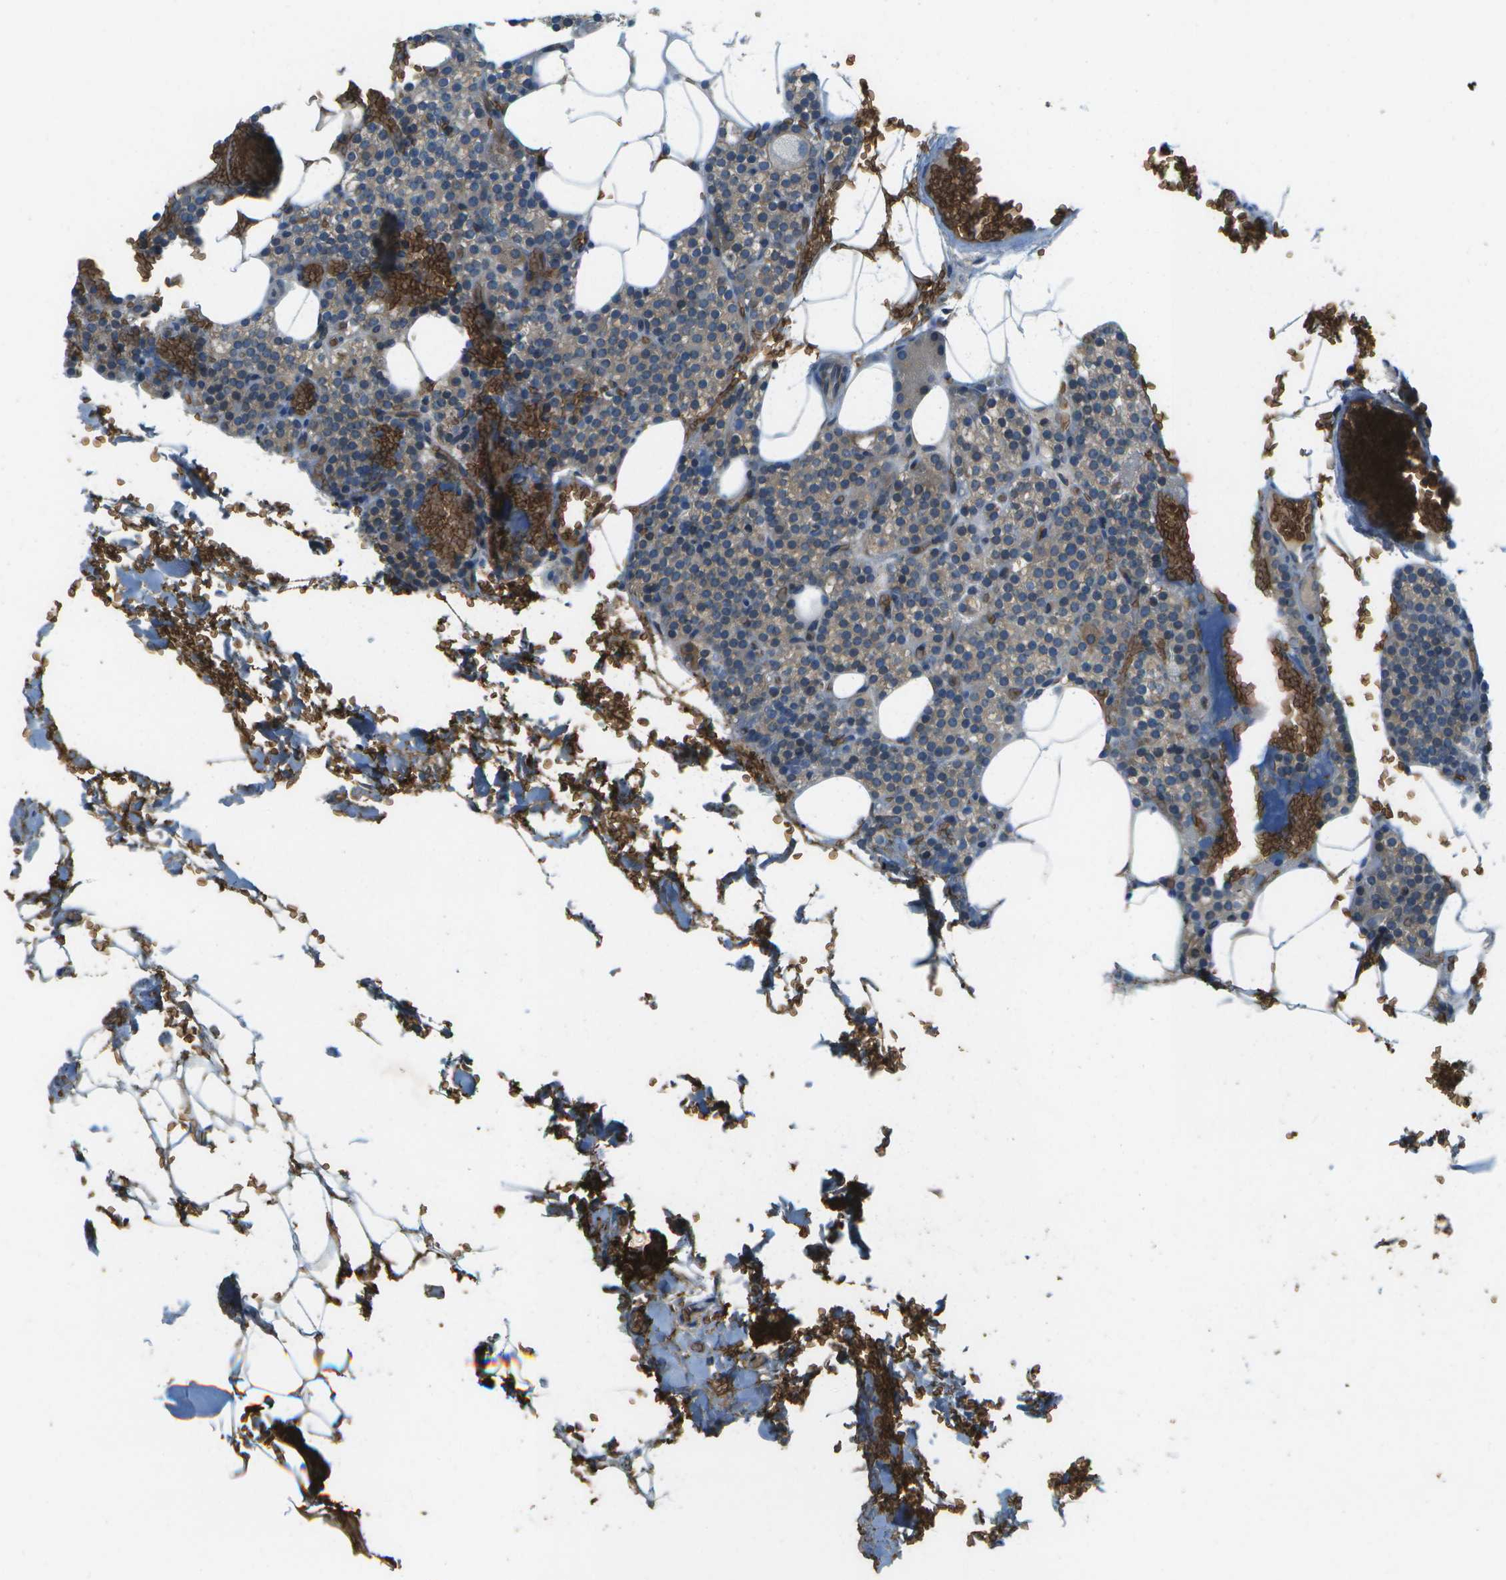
{"staining": {"intensity": "negative", "quantity": "none", "location": "none"}, "tissue": "parathyroid gland", "cell_type": "Glandular cells", "image_type": "normal", "snomed": [{"axis": "morphology", "description": "Normal tissue, NOS"}, {"axis": "morphology", "description": "Inflammation chronic"}, {"axis": "morphology", "description": "Goiter, colloid"}, {"axis": "topography", "description": "Thyroid gland"}, {"axis": "topography", "description": "Parathyroid gland"}], "caption": "Image shows no protein staining in glandular cells of unremarkable parathyroid gland.", "gene": "CTIF", "patient": {"sex": "male", "age": 65}}